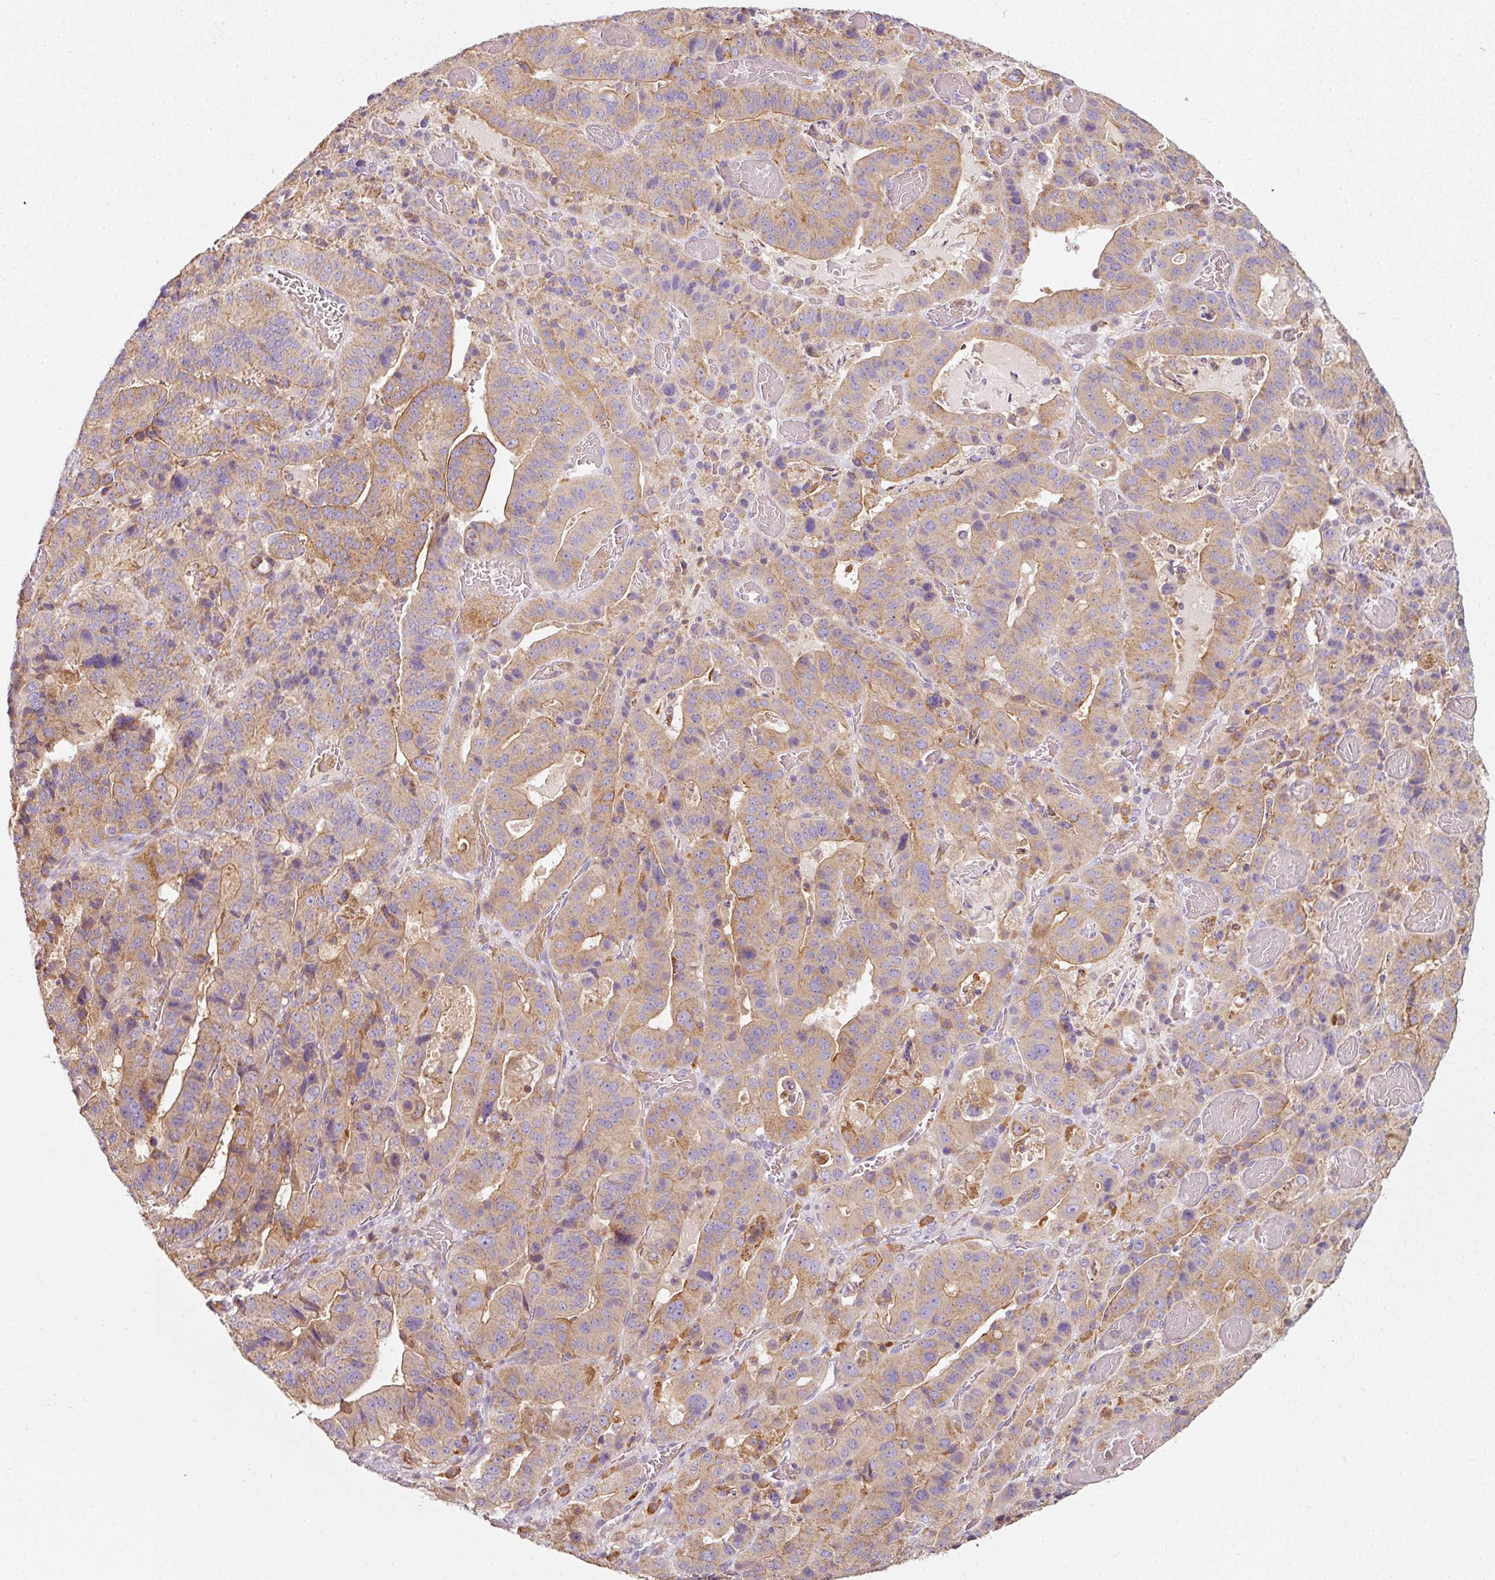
{"staining": {"intensity": "moderate", "quantity": "25%-75%", "location": "cytoplasmic/membranous"}, "tissue": "stomach cancer", "cell_type": "Tumor cells", "image_type": "cancer", "snomed": [{"axis": "morphology", "description": "Adenocarcinoma, NOS"}, {"axis": "topography", "description": "Stomach"}], "caption": "Stomach cancer was stained to show a protein in brown. There is medium levels of moderate cytoplasmic/membranous positivity in about 25%-75% of tumor cells.", "gene": "IQGAP2", "patient": {"sex": "male", "age": 48}}